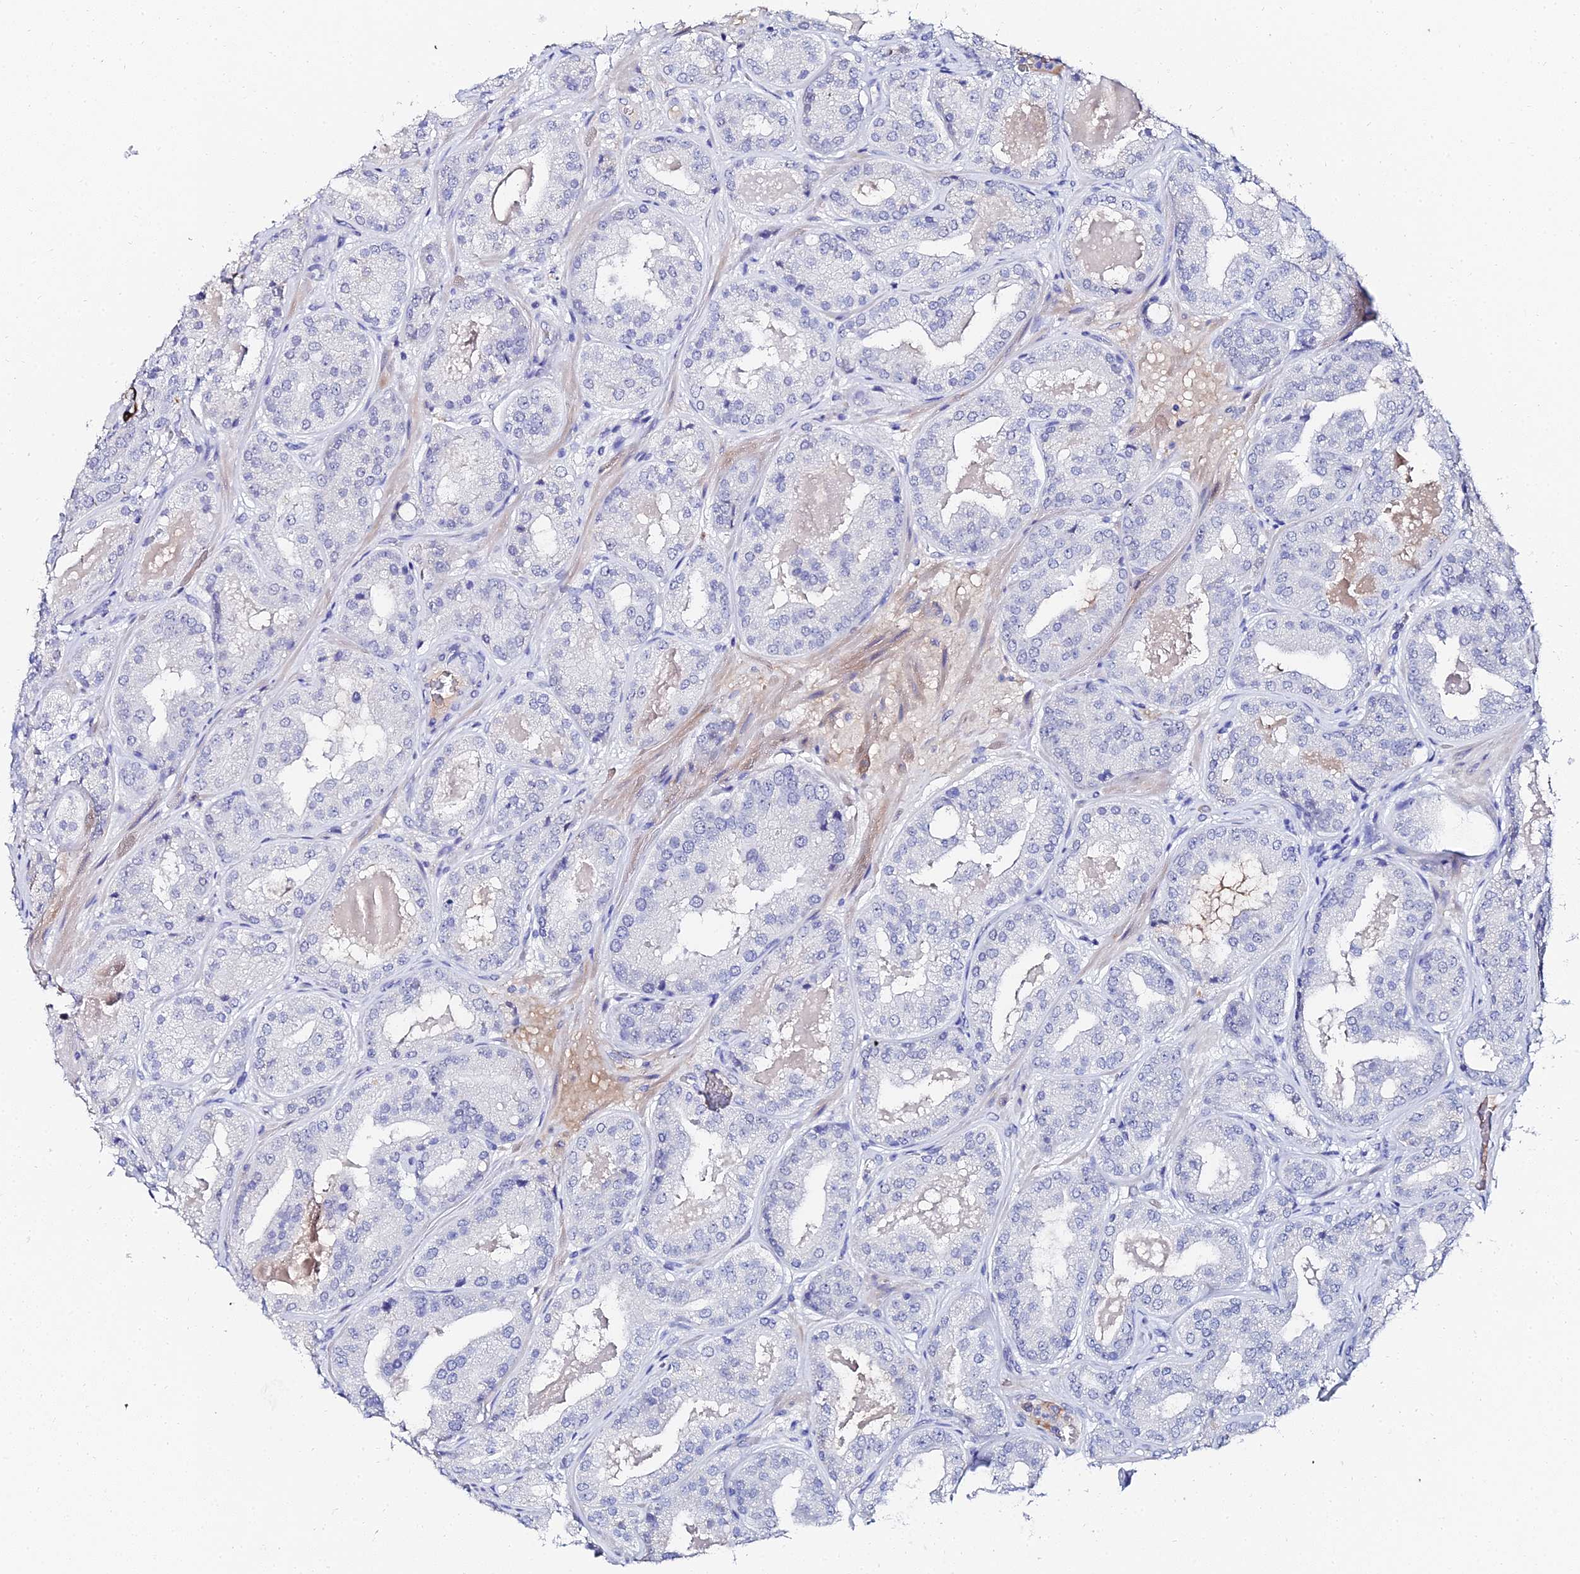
{"staining": {"intensity": "negative", "quantity": "none", "location": "none"}, "tissue": "prostate cancer", "cell_type": "Tumor cells", "image_type": "cancer", "snomed": [{"axis": "morphology", "description": "Adenocarcinoma, High grade"}, {"axis": "topography", "description": "Prostate"}], "caption": "A histopathology image of prostate high-grade adenocarcinoma stained for a protein exhibits no brown staining in tumor cells.", "gene": "KRT17", "patient": {"sex": "male", "age": 63}}